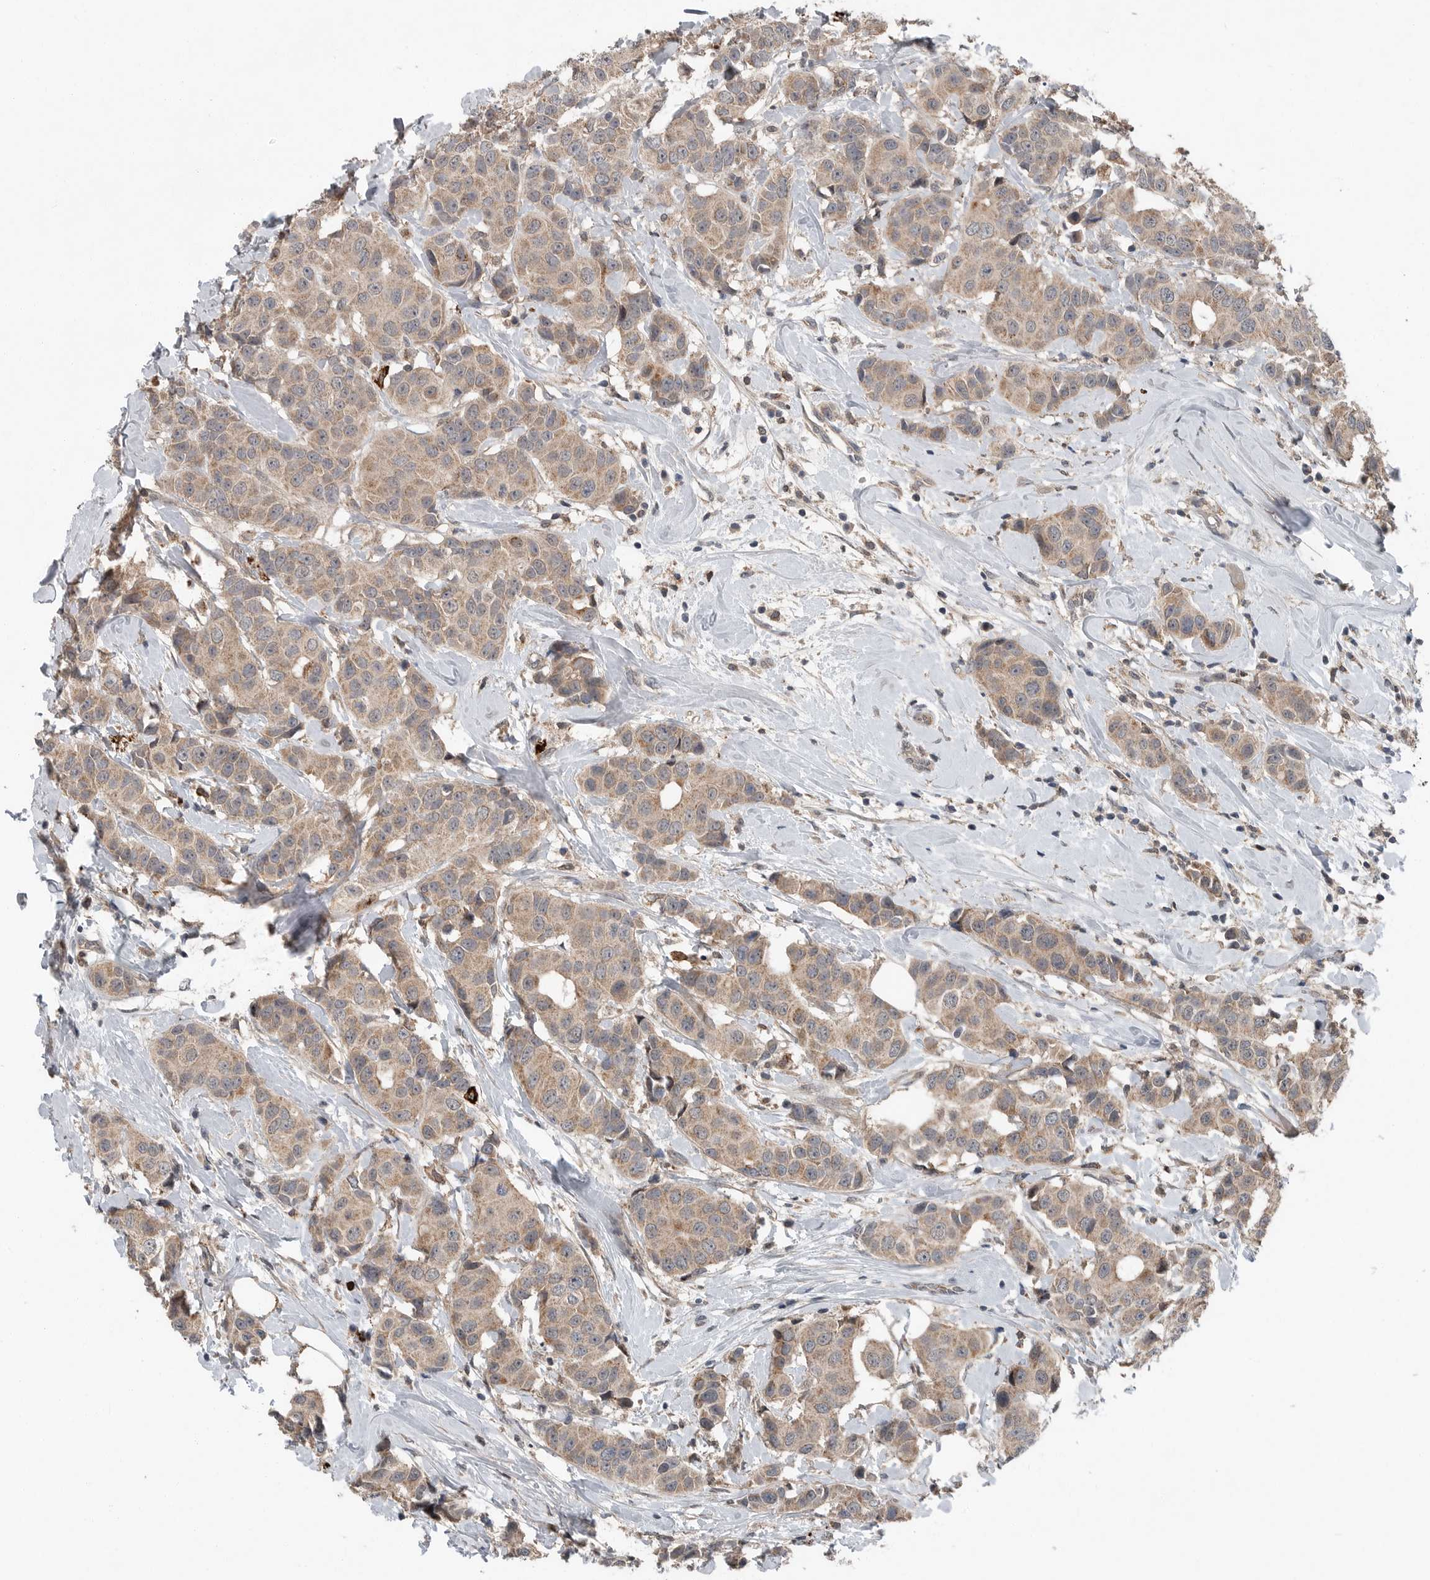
{"staining": {"intensity": "weak", "quantity": ">75%", "location": "cytoplasmic/membranous"}, "tissue": "breast cancer", "cell_type": "Tumor cells", "image_type": "cancer", "snomed": [{"axis": "morphology", "description": "Normal tissue, NOS"}, {"axis": "morphology", "description": "Duct carcinoma"}, {"axis": "topography", "description": "Breast"}], "caption": "Approximately >75% of tumor cells in breast invasive ductal carcinoma demonstrate weak cytoplasmic/membranous protein expression as visualized by brown immunohistochemical staining.", "gene": "SCP2", "patient": {"sex": "female", "age": 39}}